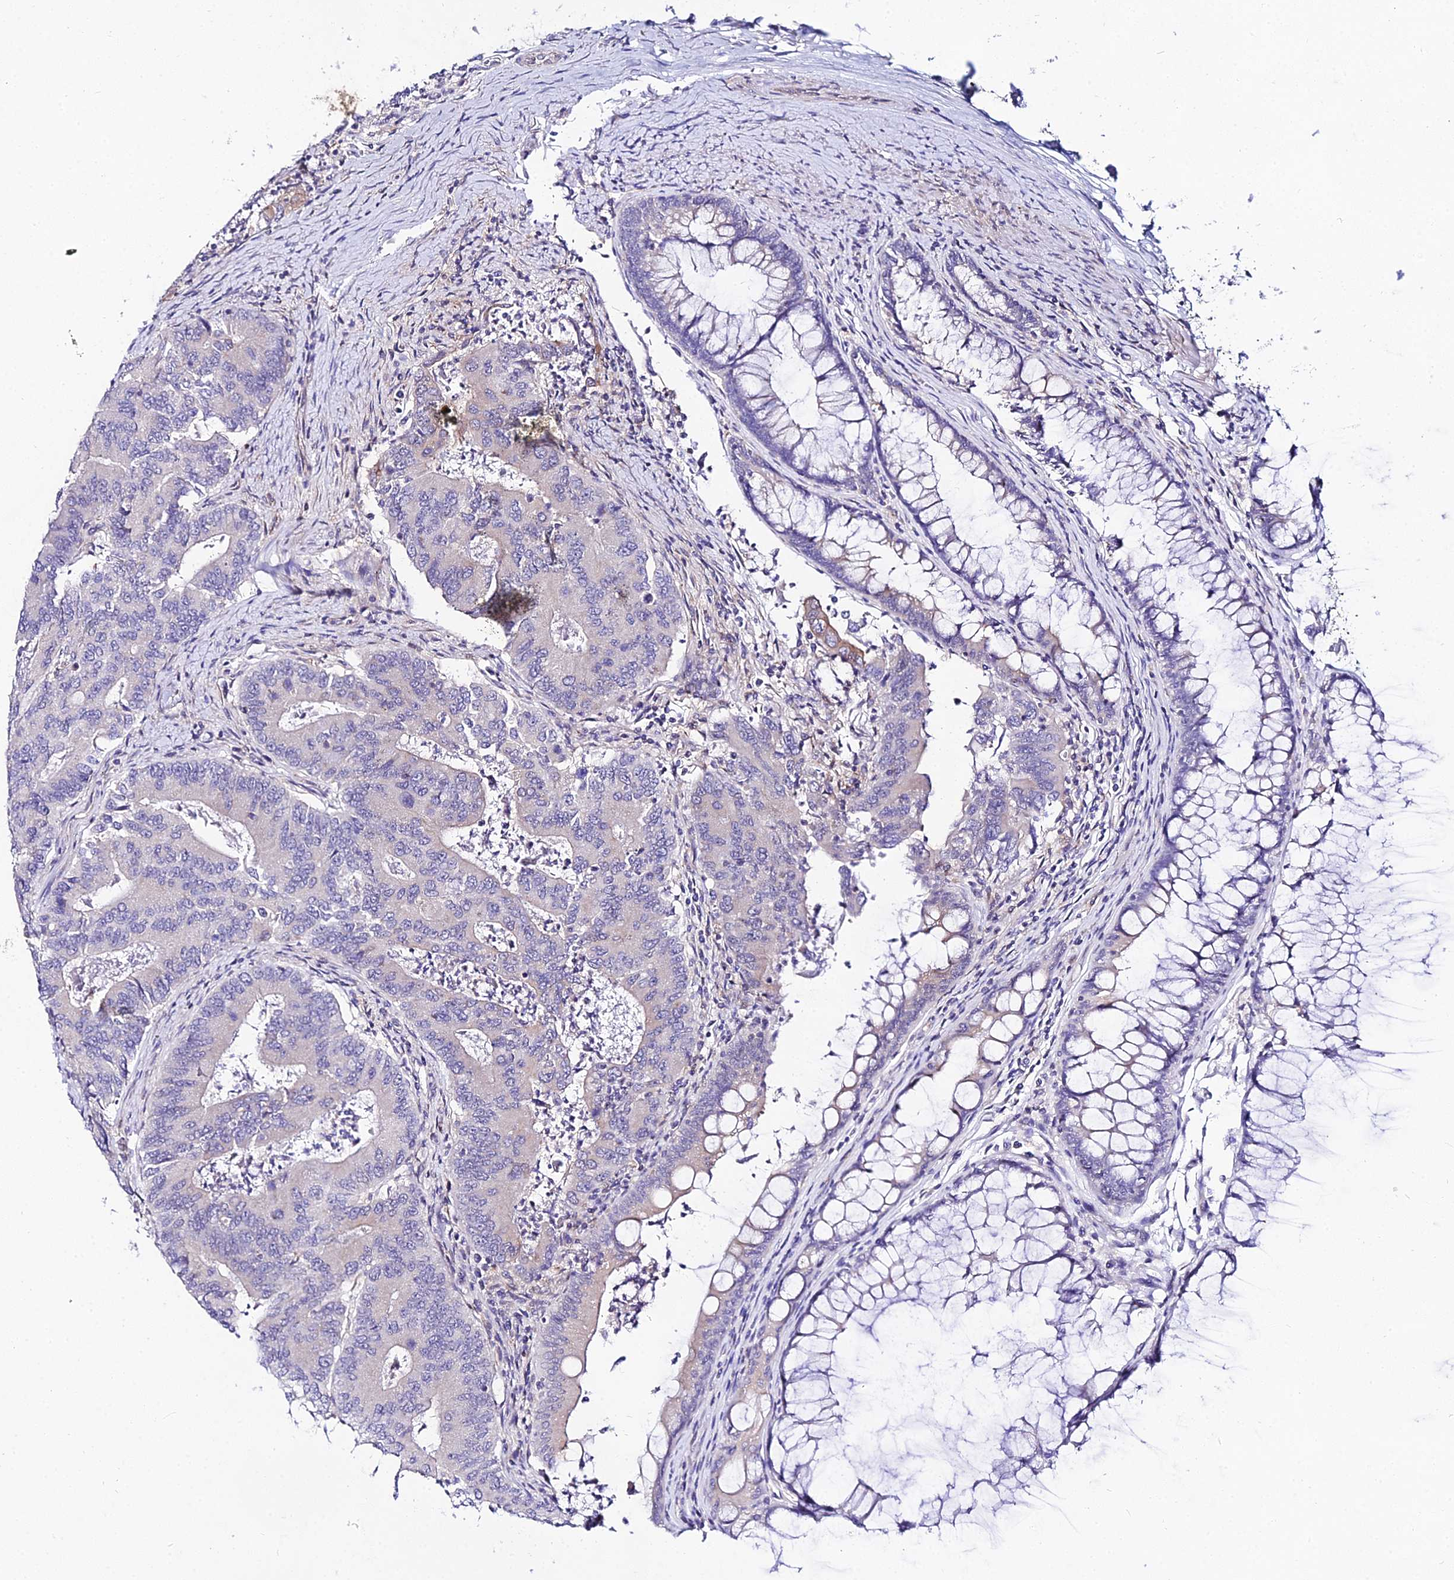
{"staining": {"intensity": "negative", "quantity": "none", "location": "none"}, "tissue": "colorectal cancer", "cell_type": "Tumor cells", "image_type": "cancer", "snomed": [{"axis": "morphology", "description": "Adenocarcinoma, NOS"}, {"axis": "topography", "description": "Colon"}], "caption": "Immunohistochemical staining of colorectal cancer exhibits no significant staining in tumor cells.", "gene": "ATG16L2", "patient": {"sex": "female", "age": 67}}